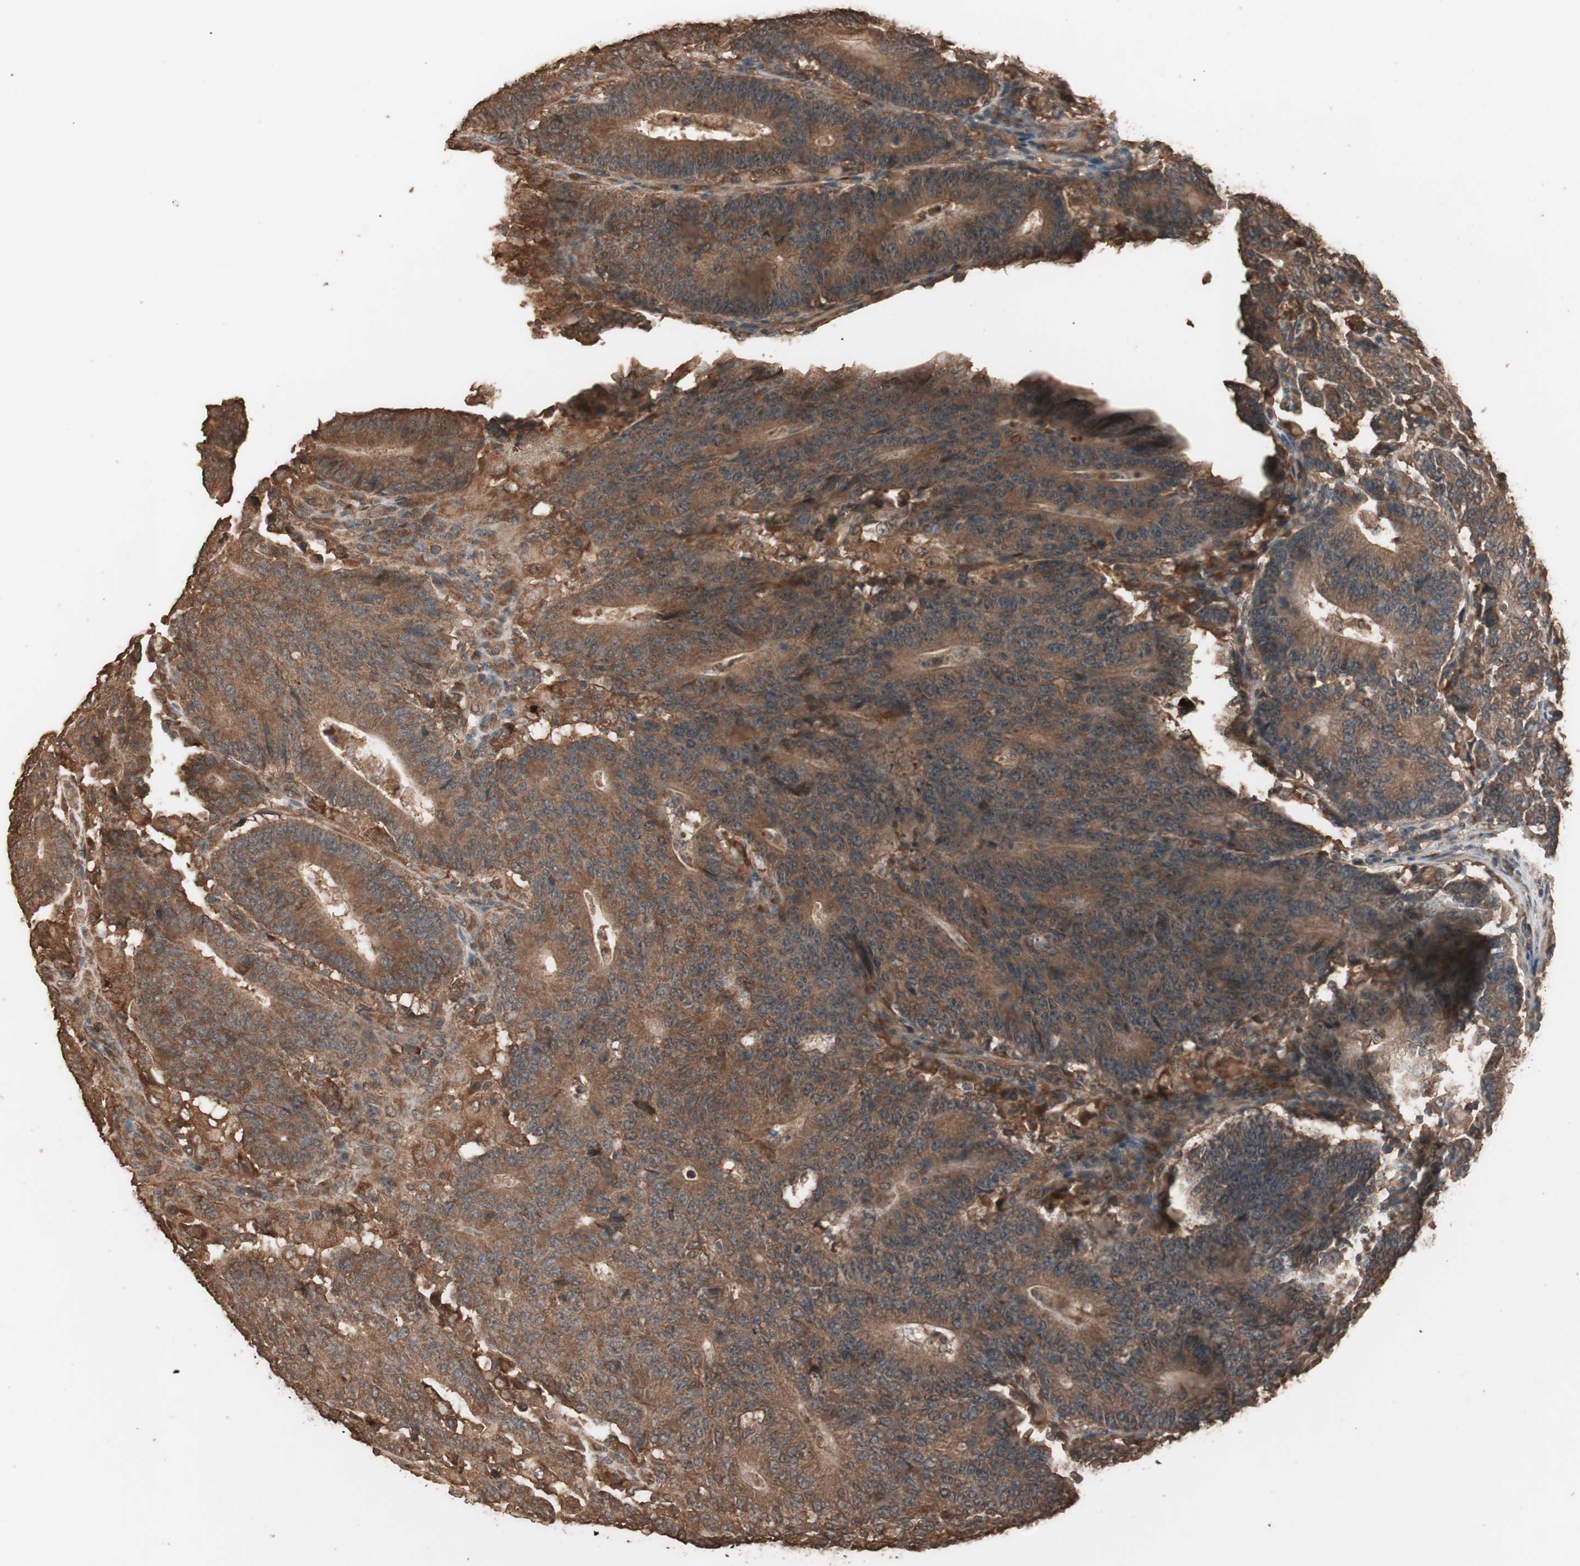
{"staining": {"intensity": "moderate", "quantity": ">75%", "location": "cytoplasmic/membranous"}, "tissue": "colorectal cancer", "cell_type": "Tumor cells", "image_type": "cancer", "snomed": [{"axis": "morphology", "description": "Normal tissue, NOS"}, {"axis": "morphology", "description": "Adenocarcinoma, NOS"}, {"axis": "topography", "description": "Colon"}], "caption": "Tumor cells show moderate cytoplasmic/membranous positivity in approximately >75% of cells in colorectal cancer (adenocarcinoma).", "gene": "CCN4", "patient": {"sex": "female", "age": 75}}